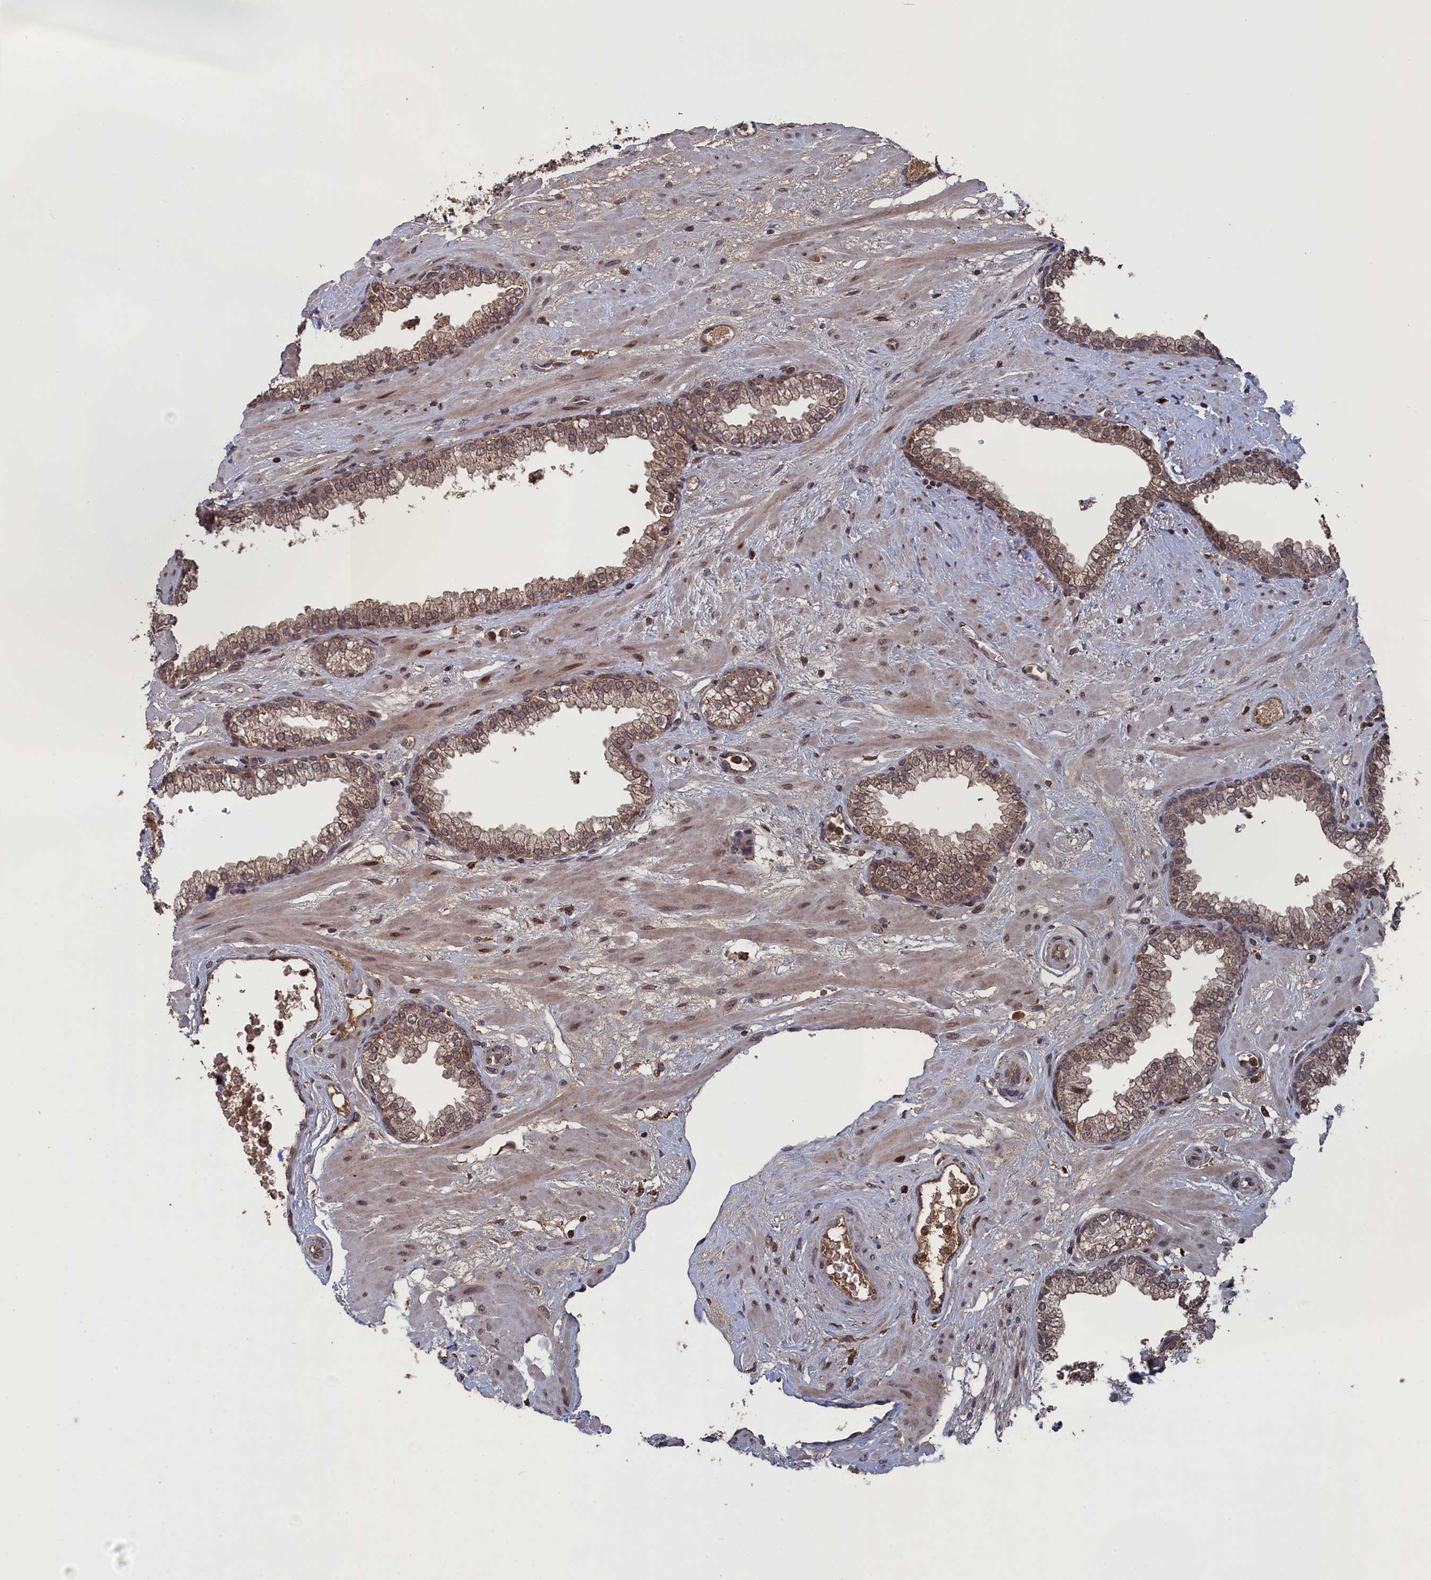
{"staining": {"intensity": "strong", "quantity": ">75%", "location": "cytoplasmic/membranous,nuclear"}, "tissue": "prostate", "cell_type": "Glandular cells", "image_type": "normal", "snomed": [{"axis": "morphology", "description": "Normal tissue, NOS"}, {"axis": "morphology", "description": "Urothelial carcinoma, Low grade"}, {"axis": "topography", "description": "Urinary bladder"}, {"axis": "topography", "description": "Prostate"}], "caption": "Normal prostate was stained to show a protein in brown. There is high levels of strong cytoplasmic/membranous,nuclear staining in approximately >75% of glandular cells. Ihc stains the protein in brown and the nuclei are stained blue.", "gene": "CEACAM21", "patient": {"sex": "male", "age": 60}}